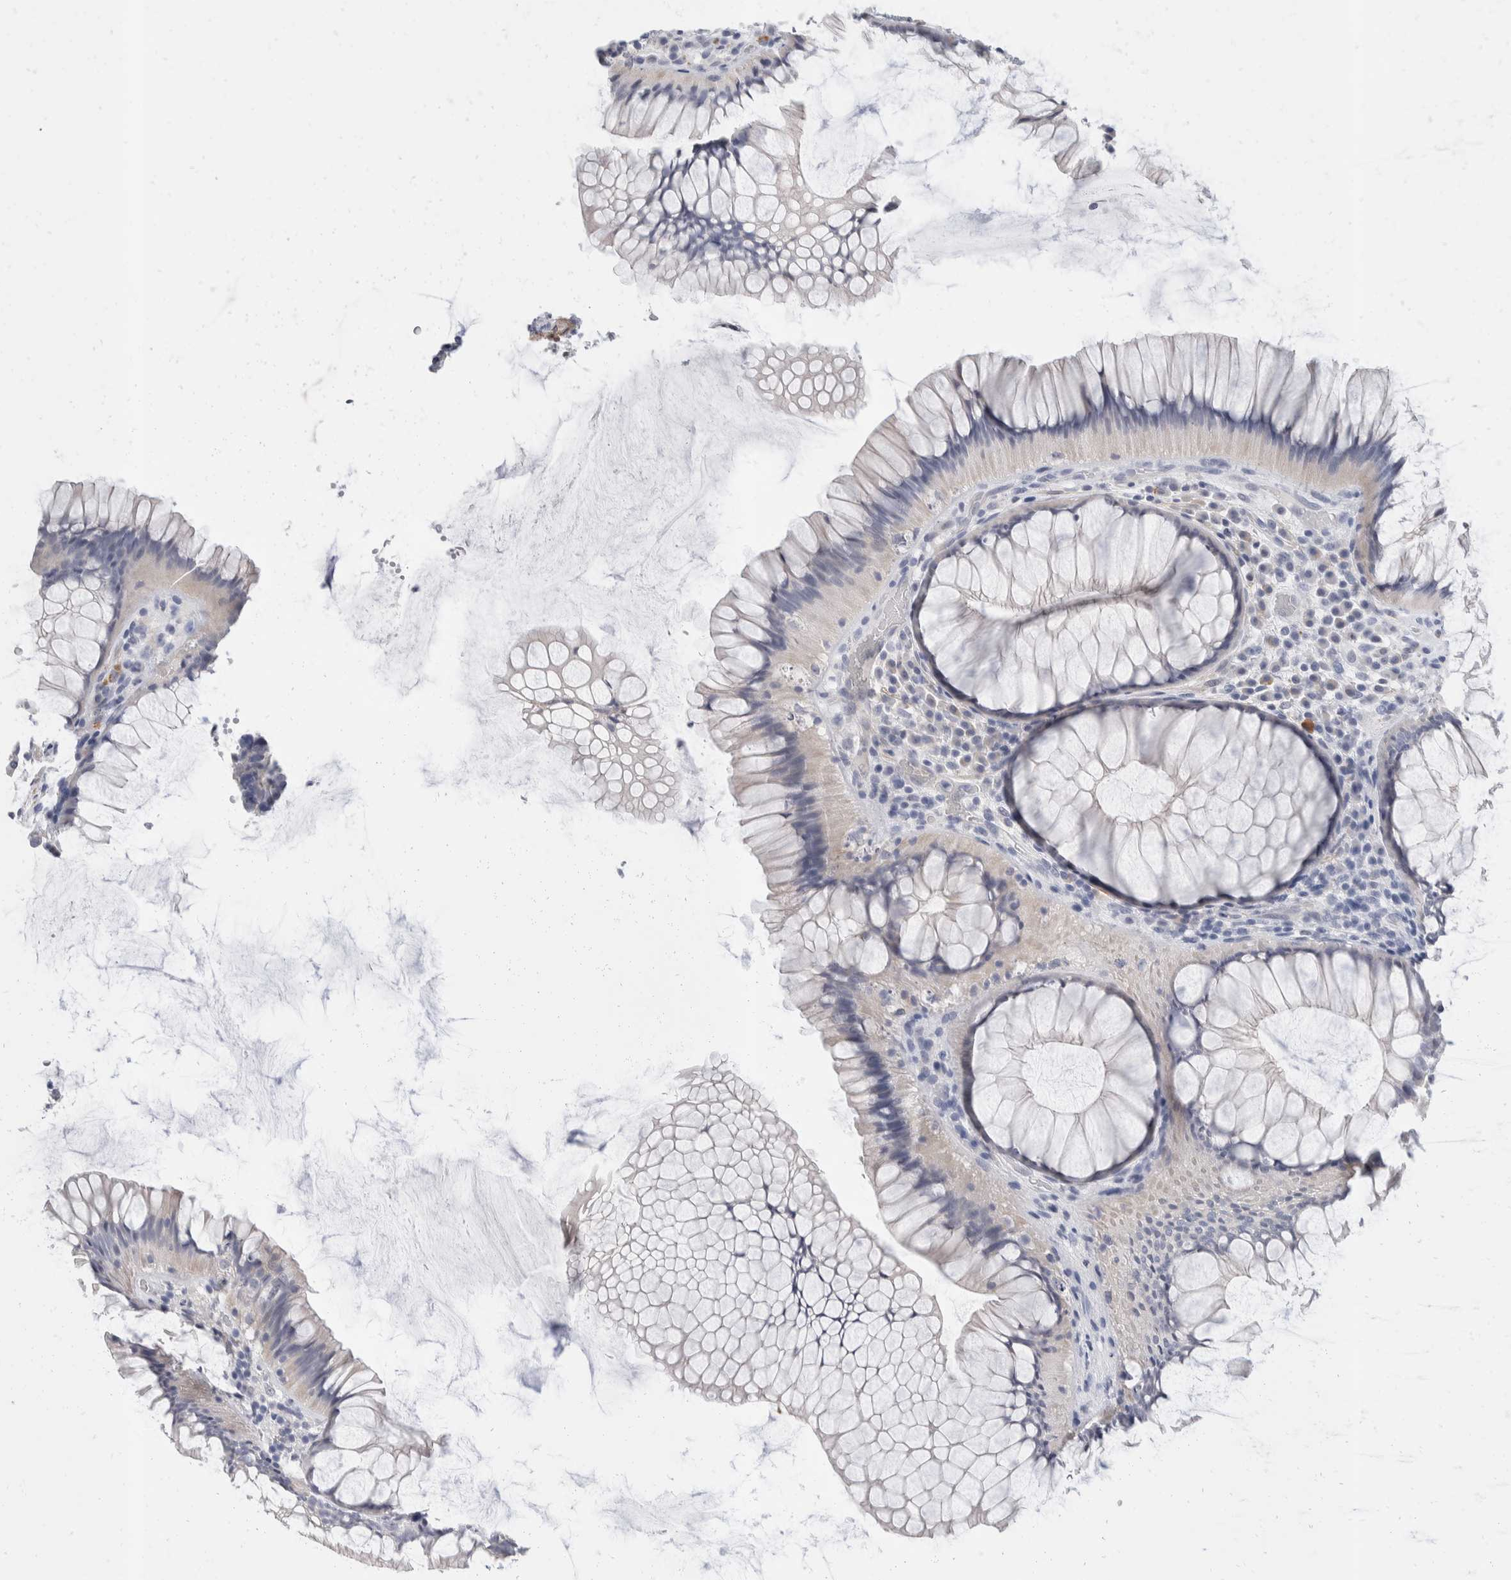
{"staining": {"intensity": "negative", "quantity": "none", "location": "none"}, "tissue": "rectum", "cell_type": "Glandular cells", "image_type": "normal", "snomed": [{"axis": "morphology", "description": "Normal tissue, NOS"}, {"axis": "topography", "description": "Rectum"}], "caption": "The histopathology image exhibits no staining of glandular cells in benign rectum.", "gene": "CATSPERD", "patient": {"sex": "male", "age": 51}}